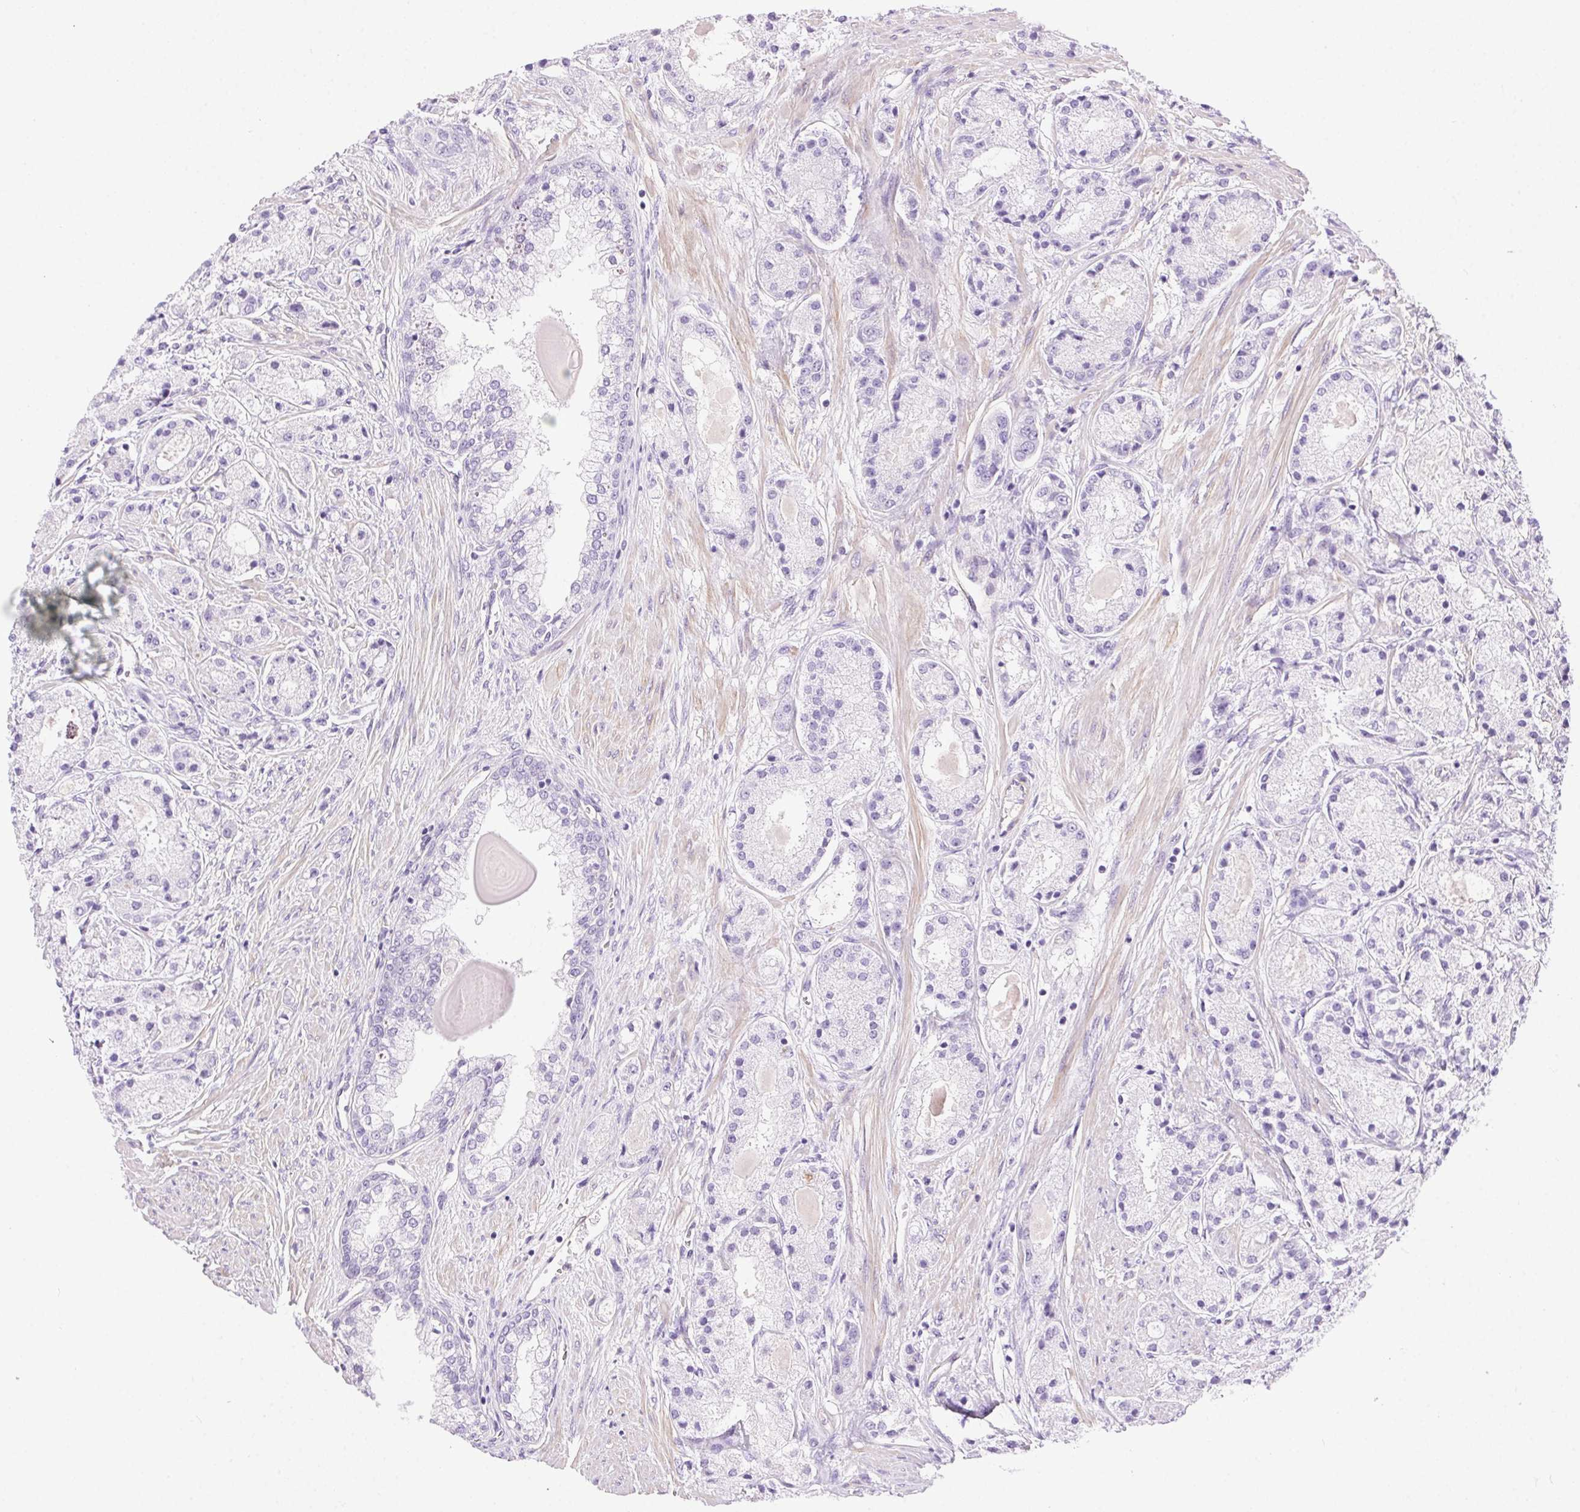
{"staining": {"intensity": "negative", "quantity": "none", "location": "none"}, "tissue": "prostate cancer", "cell_type": "Tumor cells", "image_type": "cancer", "snomed": [{"axis": "morphology", "description": "Adenocarcinoma, High grade"}, {"axis": "topography", "description": "Prostate"}], "caption": "Tumor cells show no significant expression in prostate cancer (high-grade adenocarcinoma).", "gene": "SHCBP1L", "patient": {"sex": "male", "age": 67}}